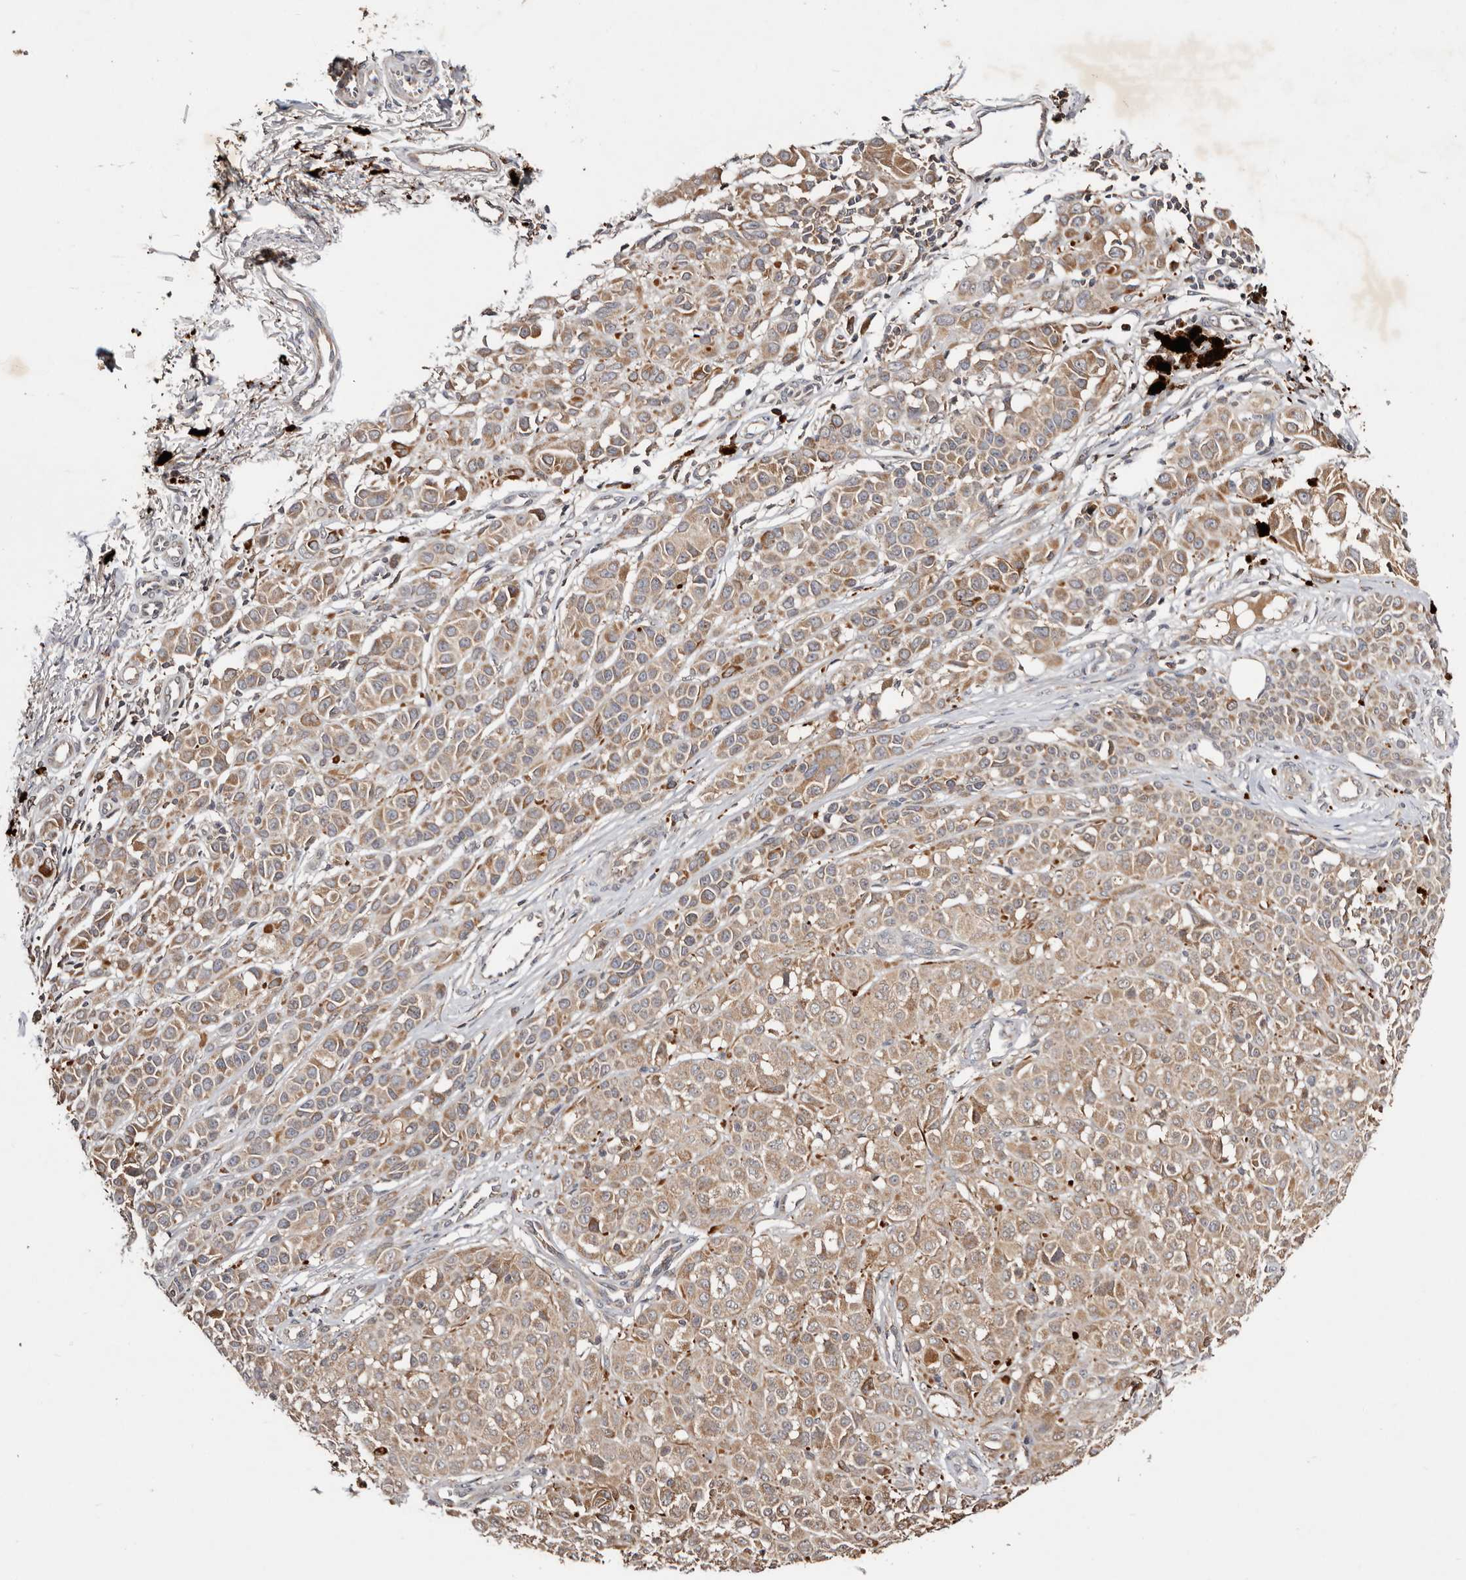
{"staining": {"intensity": "moderate", "quantity": ">75%", "location": "cytoplasmic/membranous"}, "tissue": "melanoma", "cell_type": "Tumor cells", "image_type": "cancer", "snomed": [{"axis": "morphology", "description": "Malignant melanoma, NOS"}, {"axis": "topography", "description": "Skin of leg"}], "caption": "Protein expression analysis of malignant melanoma displays moderate cytoplasmic/membranous positivity in approximately >75% of tumor cells. The staining is performed using DAB (3,3'-diaminobenzidine) brown chromogen to label protein expression. The nuclei are counter-stained blue using hematoxylin.", "gene": "PKIB", "patient": {"sex": "female", "age": 72}}